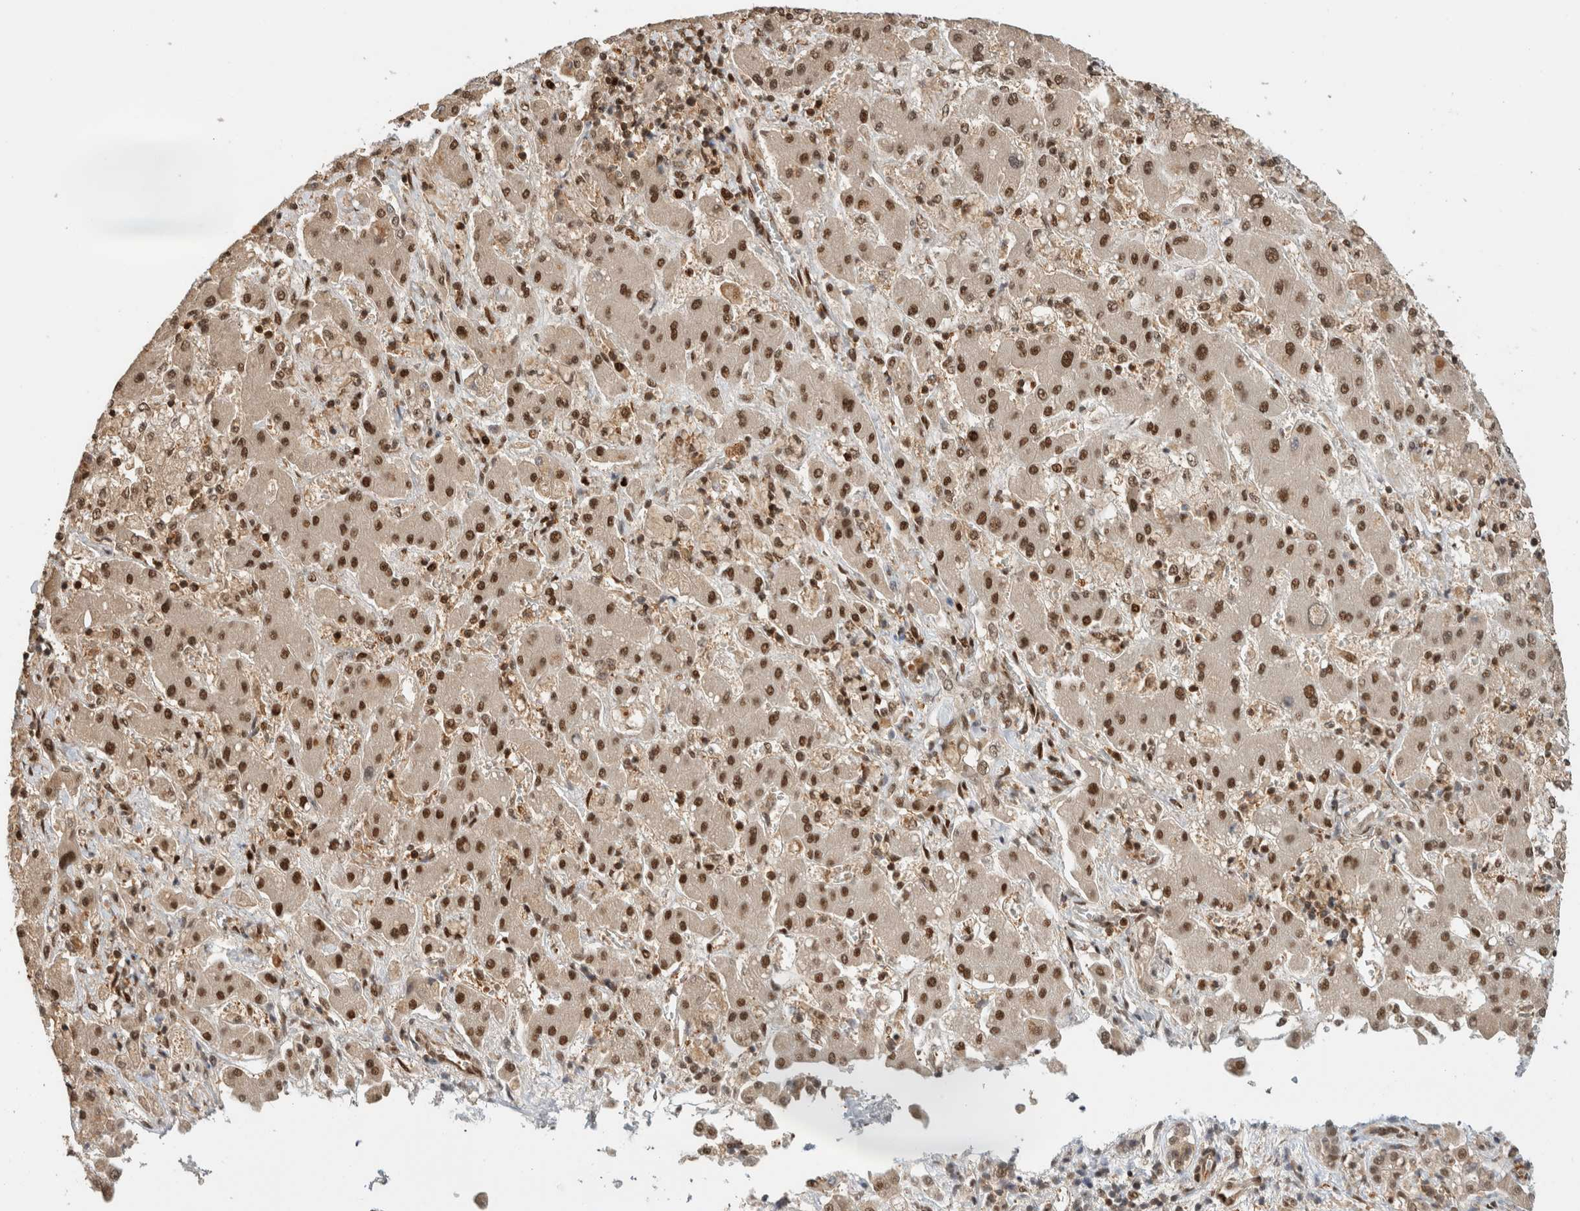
{"staining": {"intensity": "strong", "quantity": ">75%", "location": "nuclear"}, "tissue": "liver cancer", "cell_type": "Tumor cells", "image_type": "cancer", "snomed": [{"axis": "morphology", "description": "Cholangiocarcinoma"}, {"axis": "topography", "description": "Liver"}], "caption": "Strong nuclear protein positivity is identified in approximately >75% of tumor cells in liver cholangiocarcinoma.", "gene": "SNRNP40", "patient": {"sex": "male", "age": 50}}